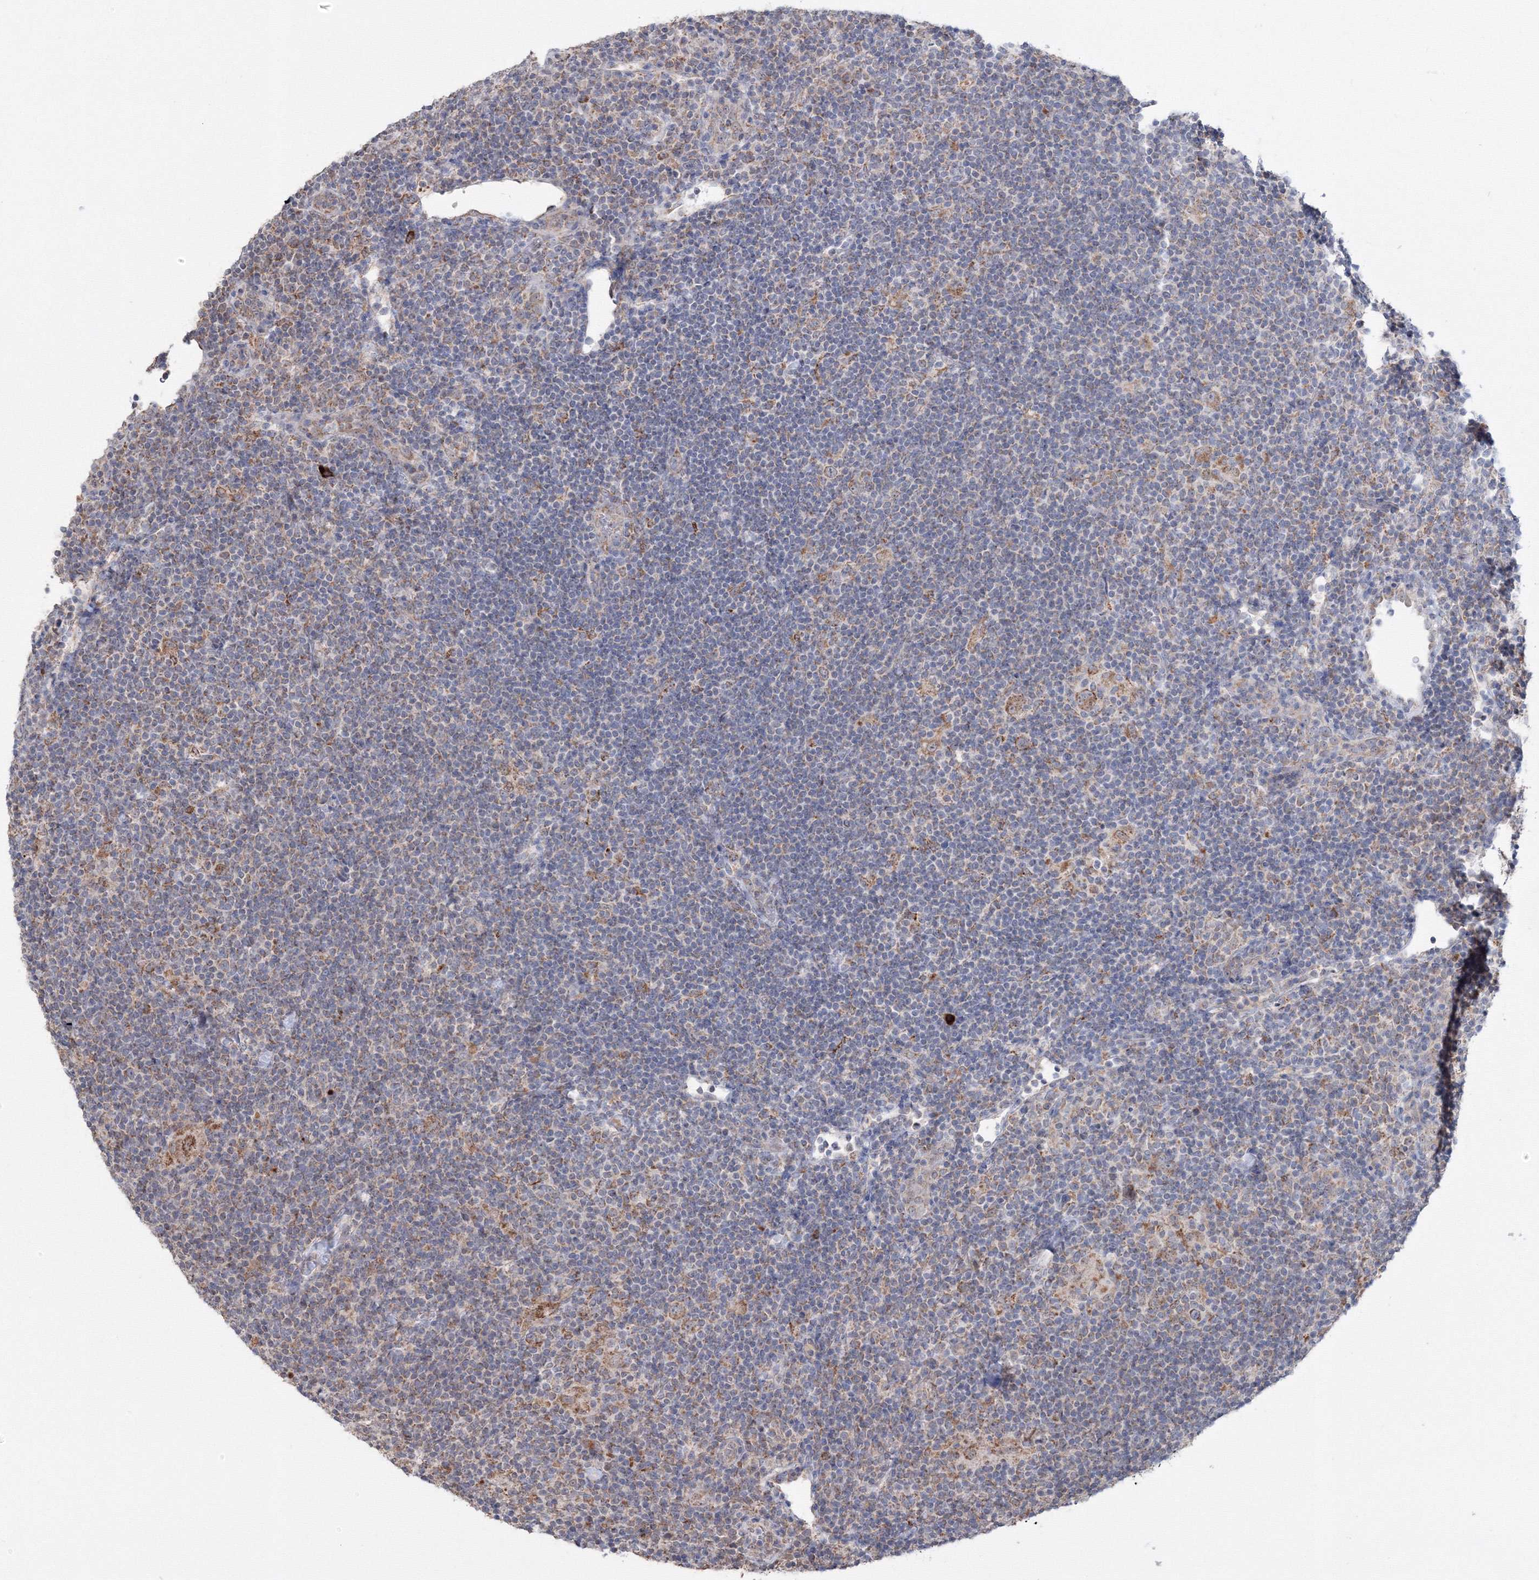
{"staining": {"intensity": "weak", "quantity": ">75%", "location": "cytoplasmic/membranous"}, "tissue": "lymphoma", "cell_type": "Tumor cells", "image_type": "cancer", "snomed": [{"axis": "morphology", "description": "Hodgkin's disease, NOS"}, {"axis": "topography", "description": "Lymph node"}], "caption": "Hodgkin's disease was stained to show a protein in brown. There is low levels of weak cytoplasmic/membranous positivity in approximately >75% of tumor cells. Nuclei are stained in blue.", "gene": "PEX13", "patient": {"sex": "female", "age": 57}}